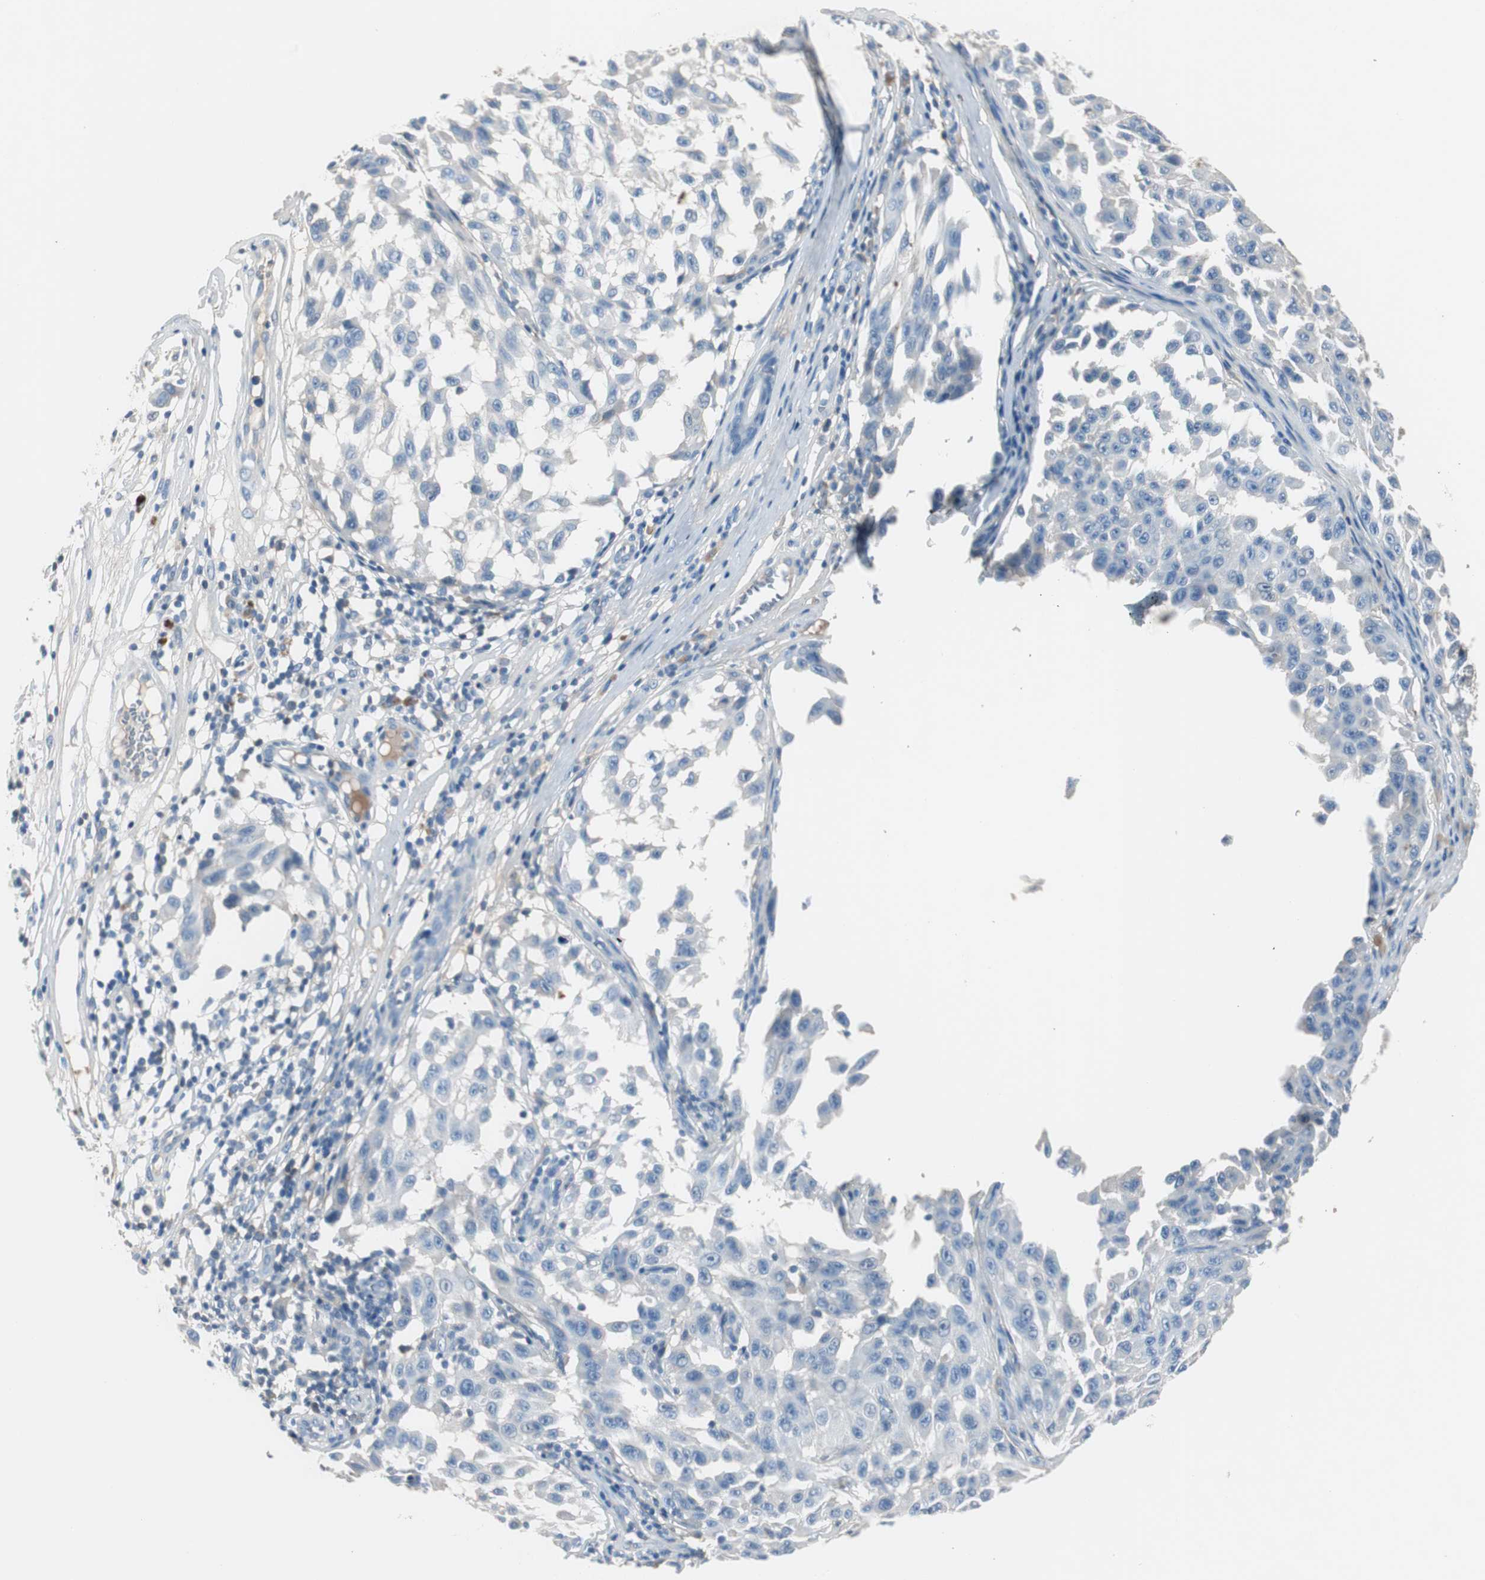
{"staining": {"intensity": "negative", "quantity": "none", "location": "none"}, "tissue": "melanoma", "cell_type": "Tumor cells", "image_type": "cancer", "snomed": [{"axis": "morphology", "description": "Malignant melanoma, NOS"}, {"axis": "topography", "description": "Skin"}], "caption": "This is a photomicrograph of immunohistochemistry staining of melanoma, which shows no expression in tumor cells. (DAB (3,3'-diaminobenzidine) IHC visualized using brightfield microscopy, high magnification).", "gene": "SERPINF1", "patient": {"sex": "male", "age": 30}}